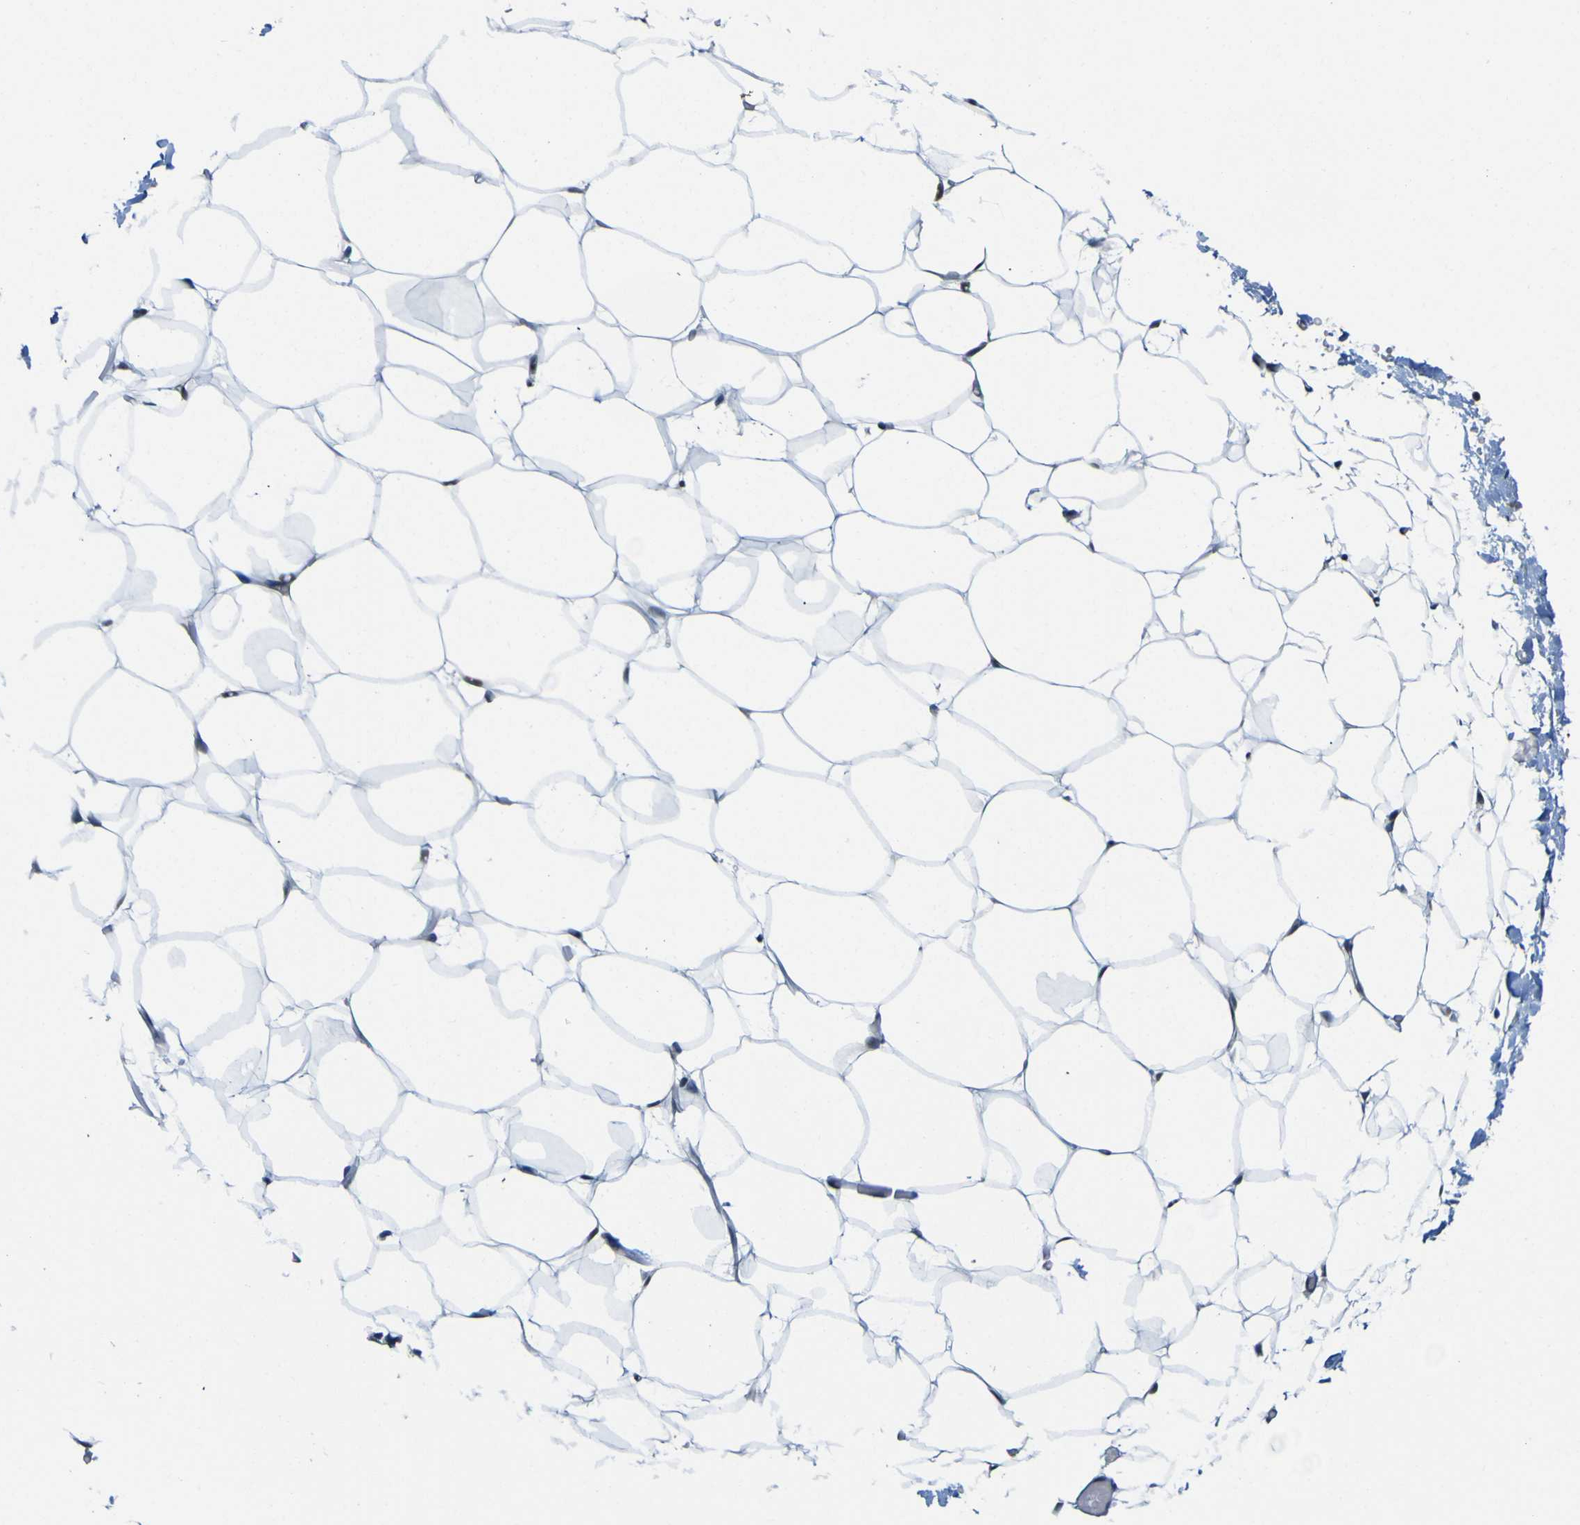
{"staining": {"intensity": "weak", "quantity": "25%-75%", "location": "cytoplasmic/membranous"}, "tissue": "adipose tissue", "cell_type": "Adipocytes", "image_type": "normal", "snomed": [{"axis": "morphology", "description": "Normal tissue, NOS"}, {"axis": "topography", "description": "Breast"}, {"axis": "topography", "description": "Adipose tissue"}], "caption": "Protein staining displays weak cytoplasmic/membranous staining in about 25%-75% of adipocytes in benign adipose tissue. The staining was performed using DAB (3,3'-diaminobenzidine) to visualize the protein expression in brown, while the nuclei were stained in blue with hematoxylin (Magnification: 20x).", "gene": "KDM7A", "patient": {"sex": "female", "age": 25}}